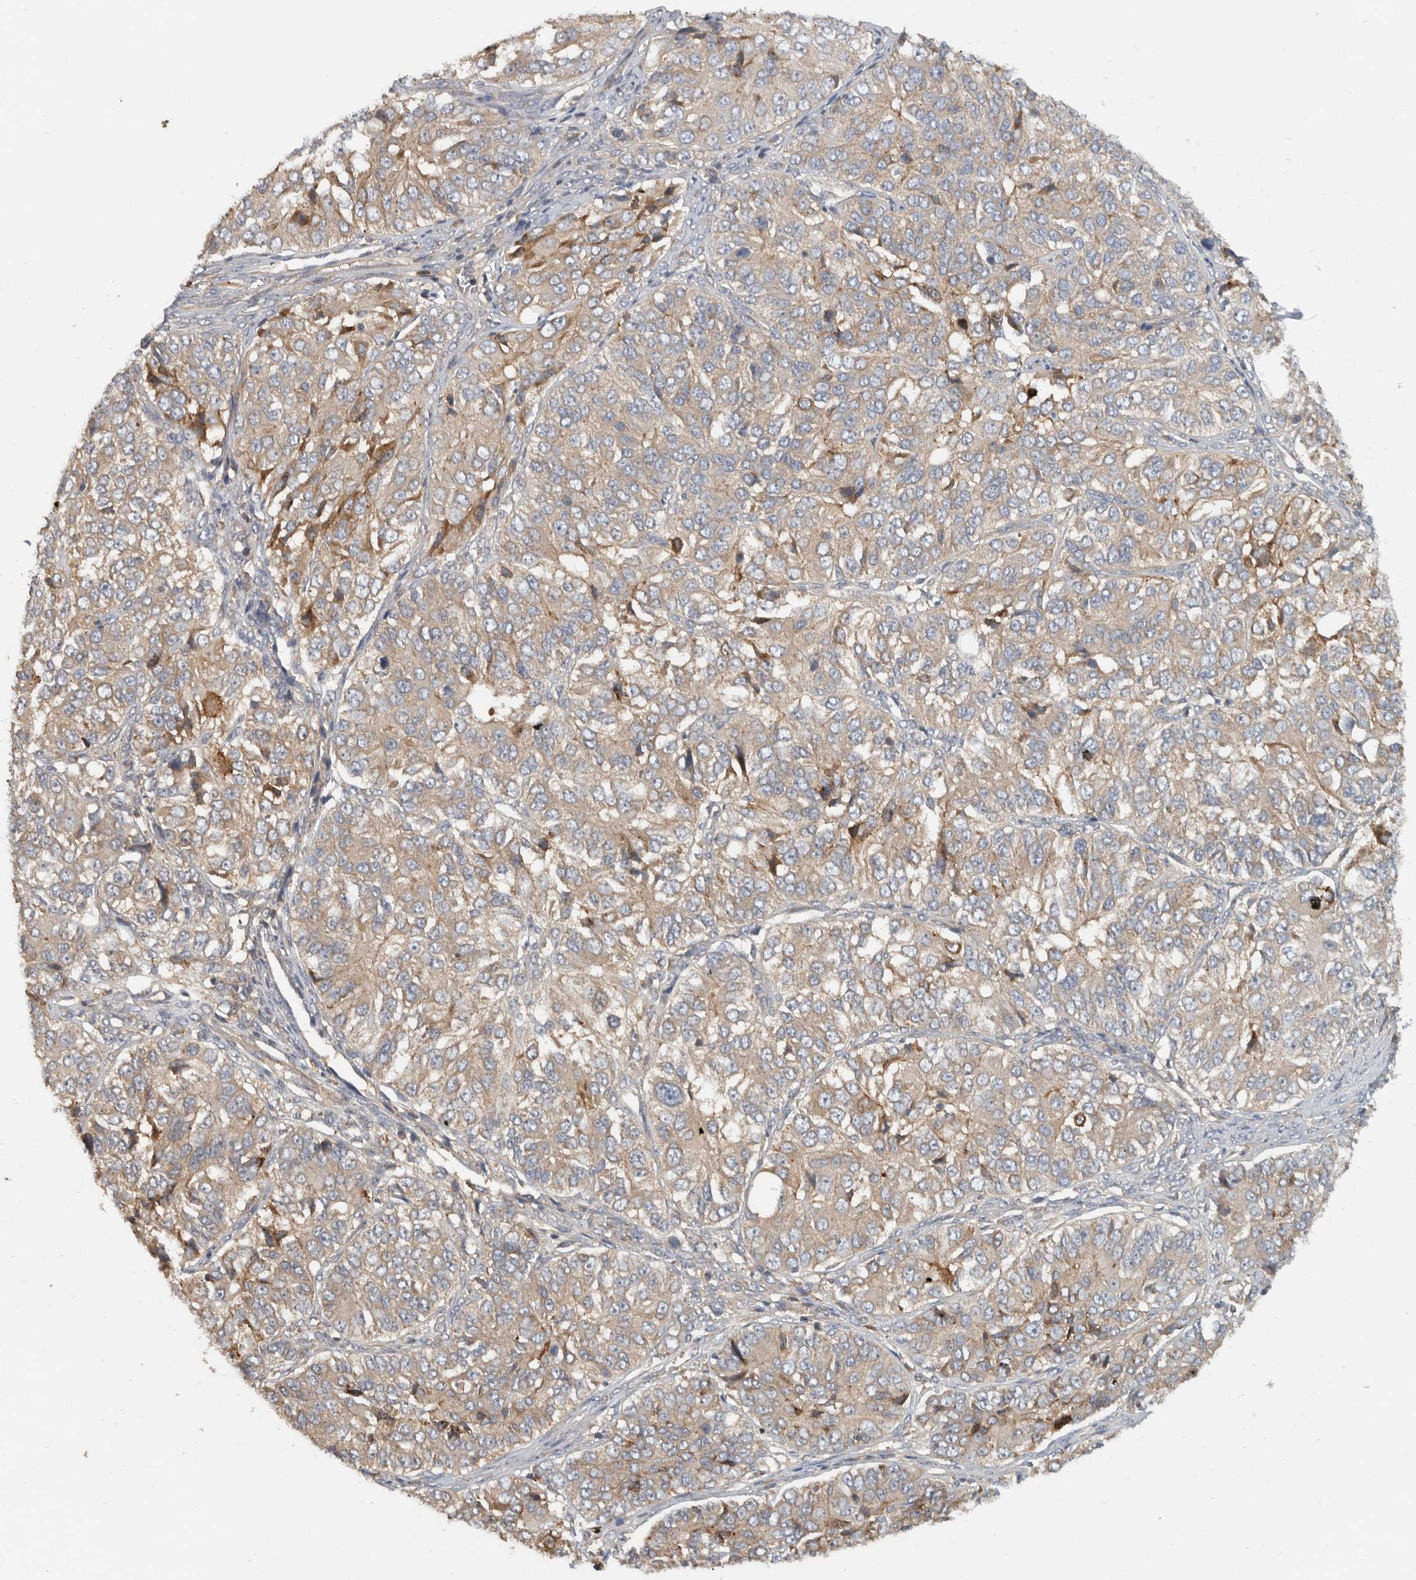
{"staining": {"intensity": "weak", "quantity": ">75%", "location": "cytoplasmic/membranous"}, "tissue": "ovarian cancer", "cell_type": "Tumor cells", "image_type": "cancer", "snomed": [{"axis": "morphology", "description": "Carcinoma, endometroid"}, {"axis": "topography", "description": "Ovary"}], "caption": "A histopathology image of human ovarian cancer (endometroid carcinoma) stained for a protein reveals weak cytoplasmic/membranous brown staining in tumor cells.", "gene": "VEPH1", "patient": {"sex": "female", "age": 51}}